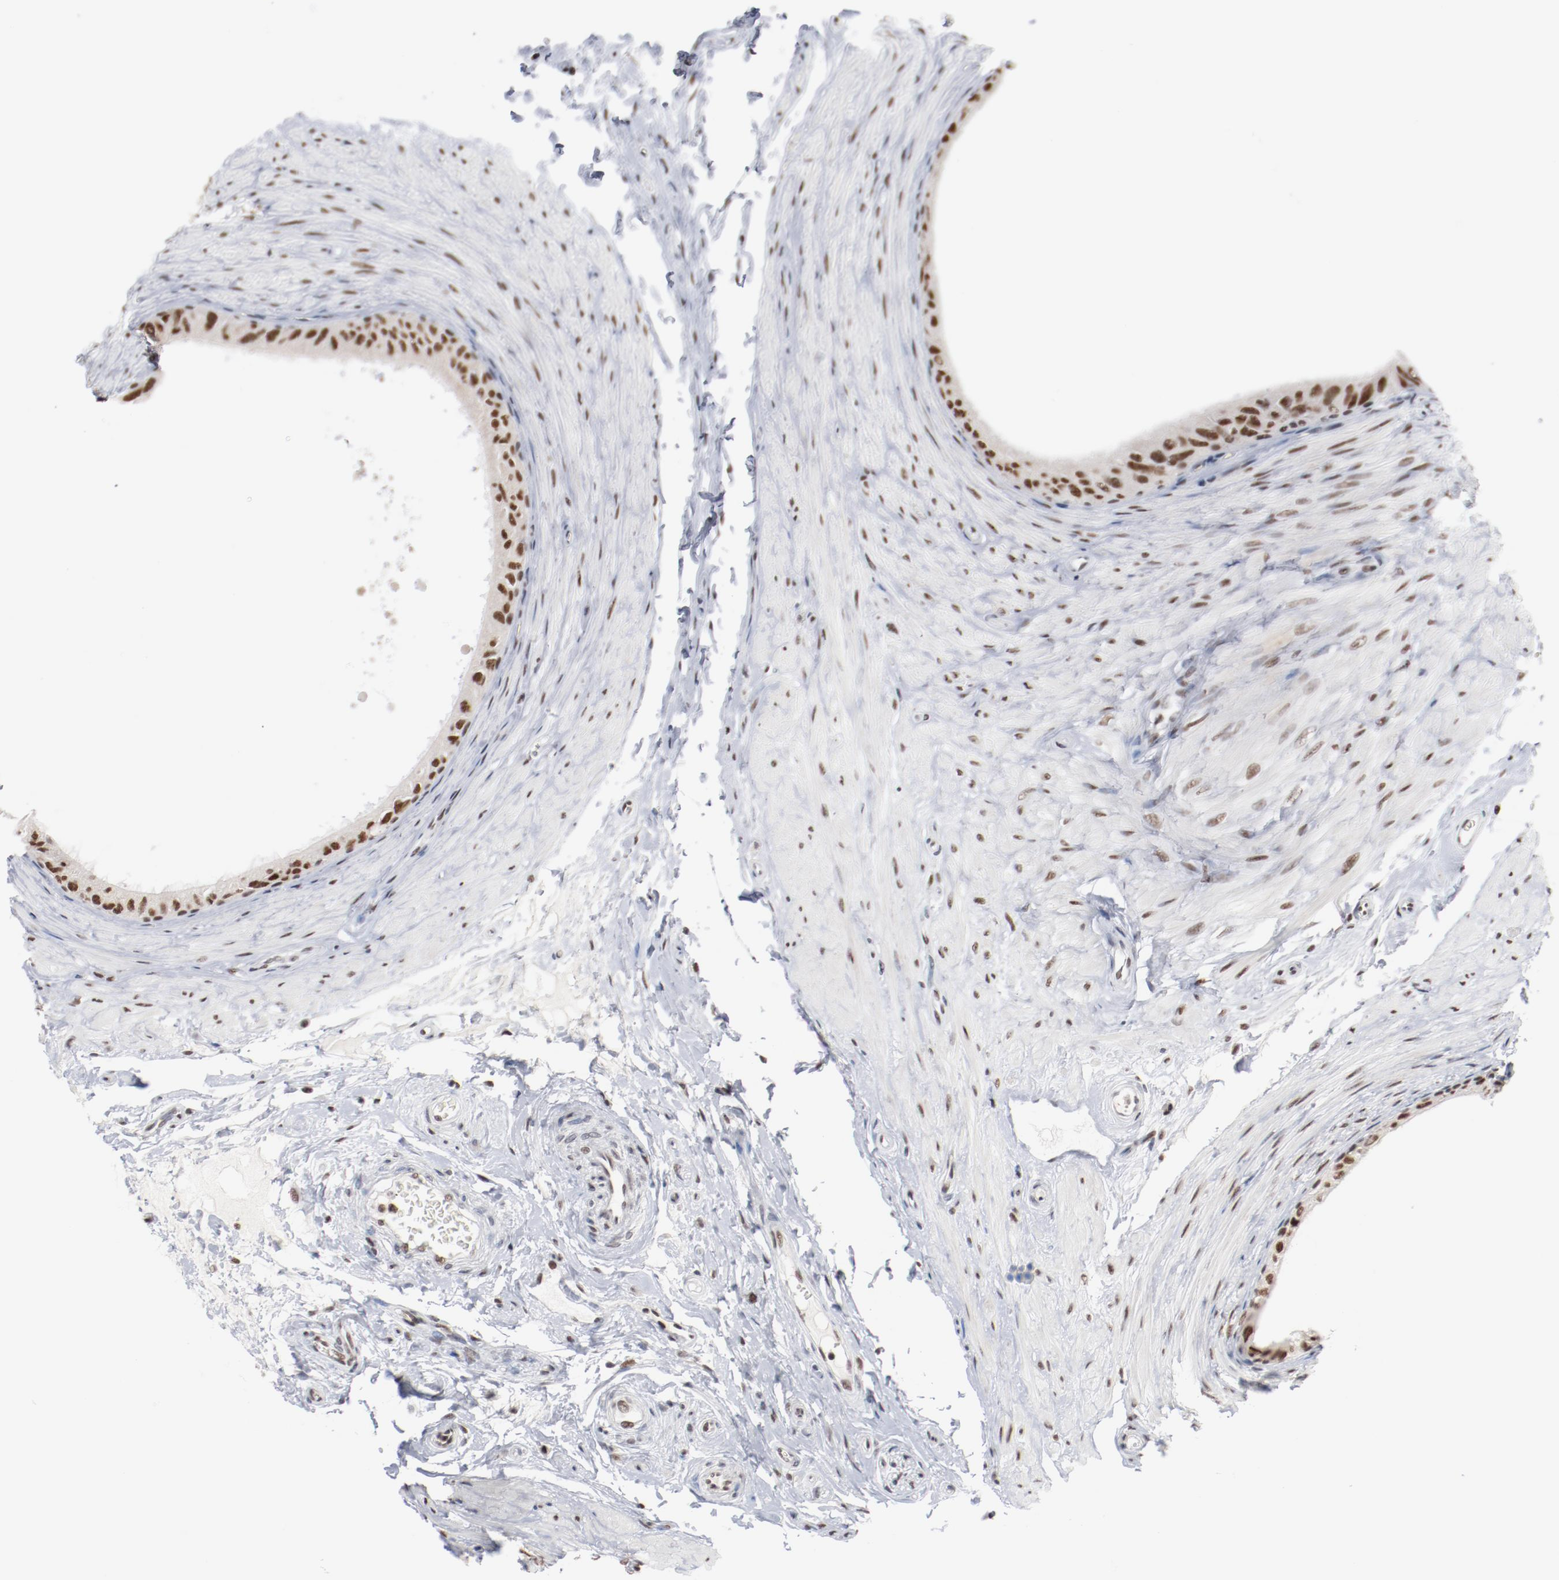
{"staining": {"intensity": "moderate", "quantity": ">75%", "location": "nuclear"}, "tissue": "epididymis", "cell_type": "Glandular cells", "image_type": "normal", "snomed": [{"axis": "morphology", "description": "Normal tissue, NOS"}, {"axis": "topography", "description": "Epididymis"}], "caption": "Immunohistochemistry (IHC) staining of unremarkable epididymis, which shows medium levels of moderate nuclear positivity in about >75% of glandular cells indicating moderate nuclear protein expression. The staining was performed using DAB (brown) for protein detection and nuclei were counterstained in hematoxylin (blue).", "gene": "BUB3", "patient": {"sex": "male", "age": 68}}